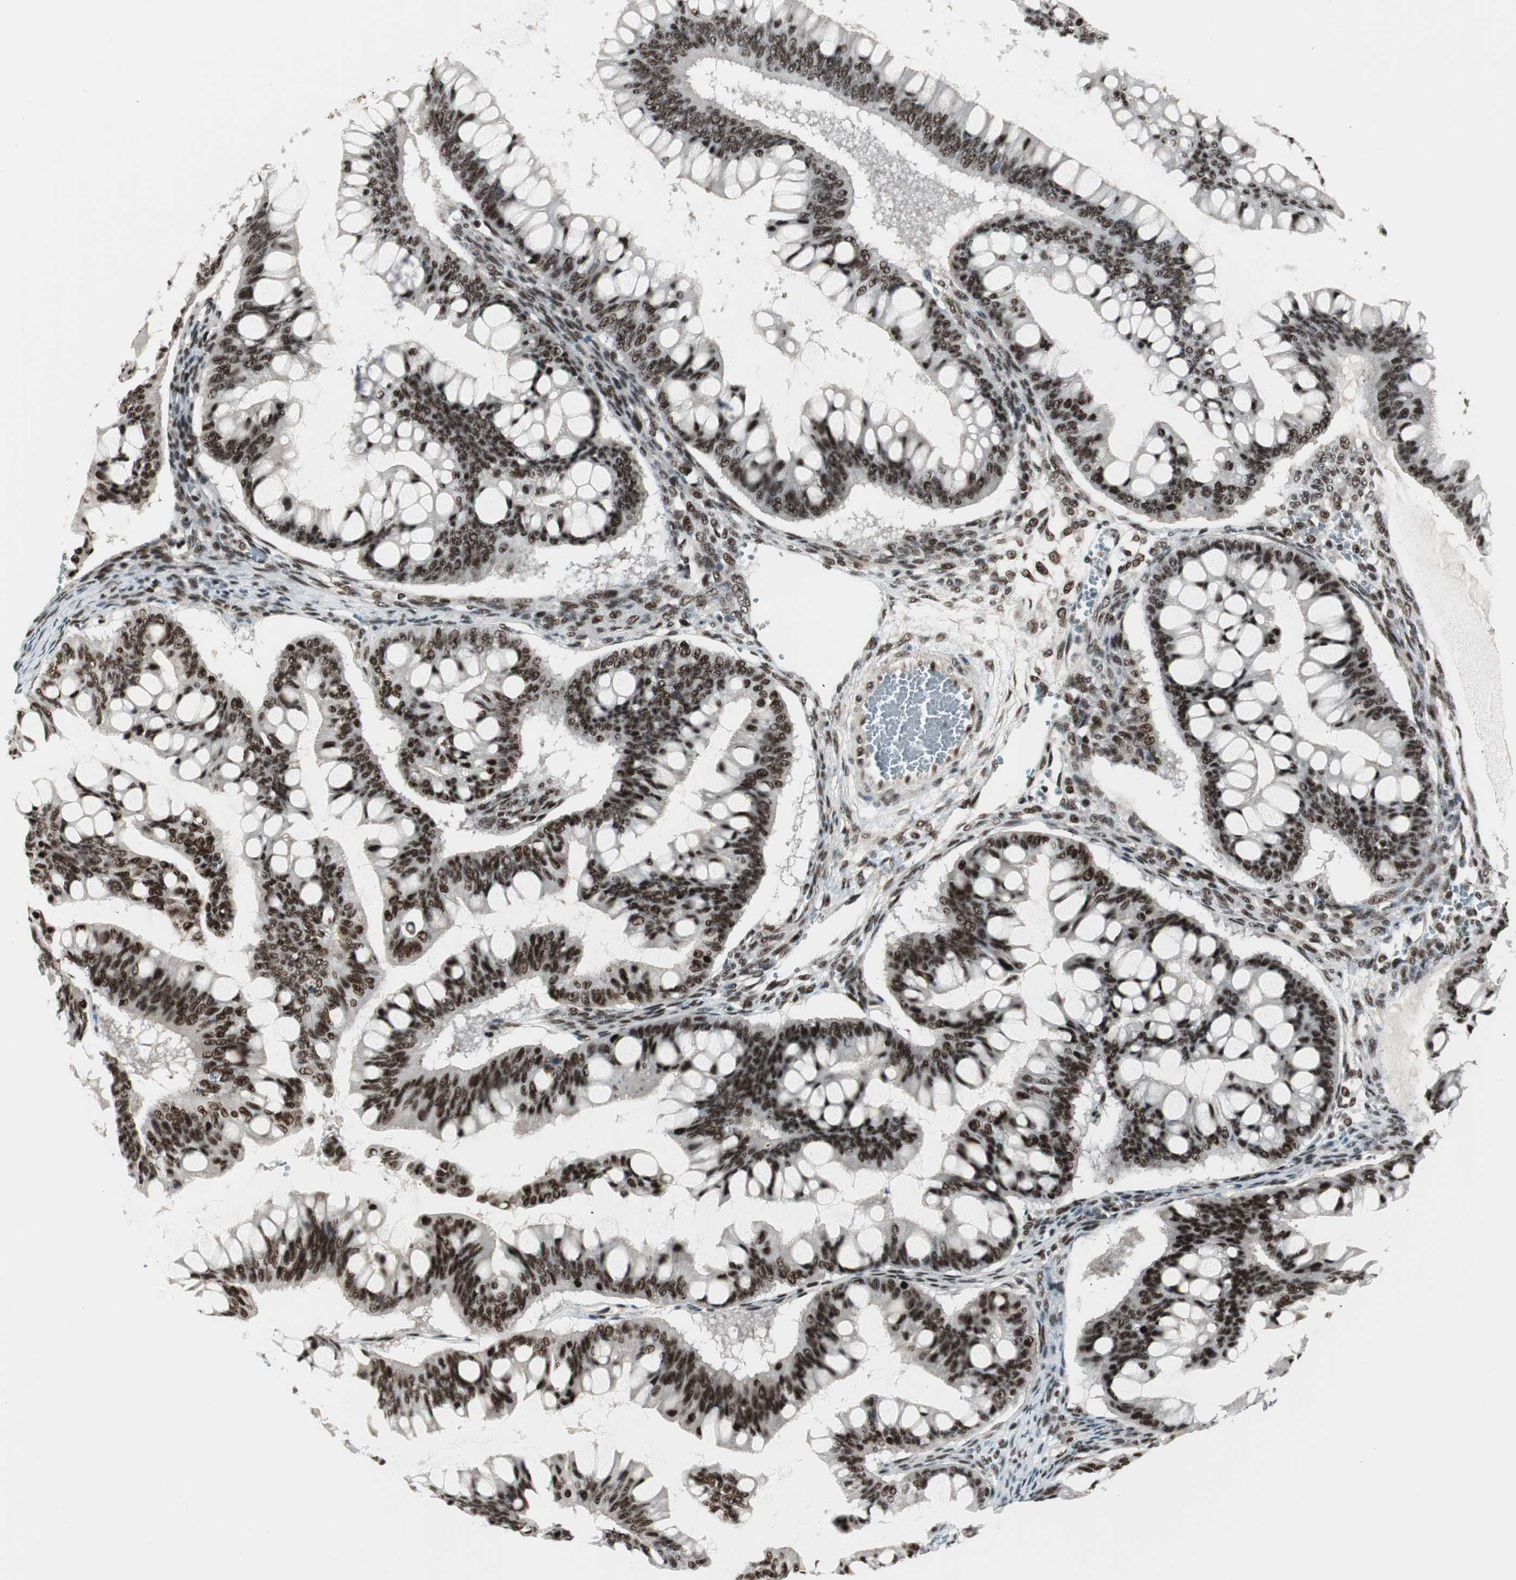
{"staining": {"intensity": "strong", "quantity": ">75%", "location": "nuclear"}, "tissue": "ovarian cancer", "cell_type": "Tumor cells", "image_type": "cancer", "snomed": [{"axis": "morphology", "description": "Cystadenocarcinoma, mucinous, NOS"}, {"axis": "topography", "description": "Ovary"}], "caption": "Ovarian cancer (mucinous cystadenocarcinoma) tissue reveals strong nuclear staining in approximately >75% of tumor cells Immunohistochemistry stains the protein of interest in brown and the nuclei are stained blue.", "gene": "HEXIM1", "patient": {"sex": "female", "age": 73}}